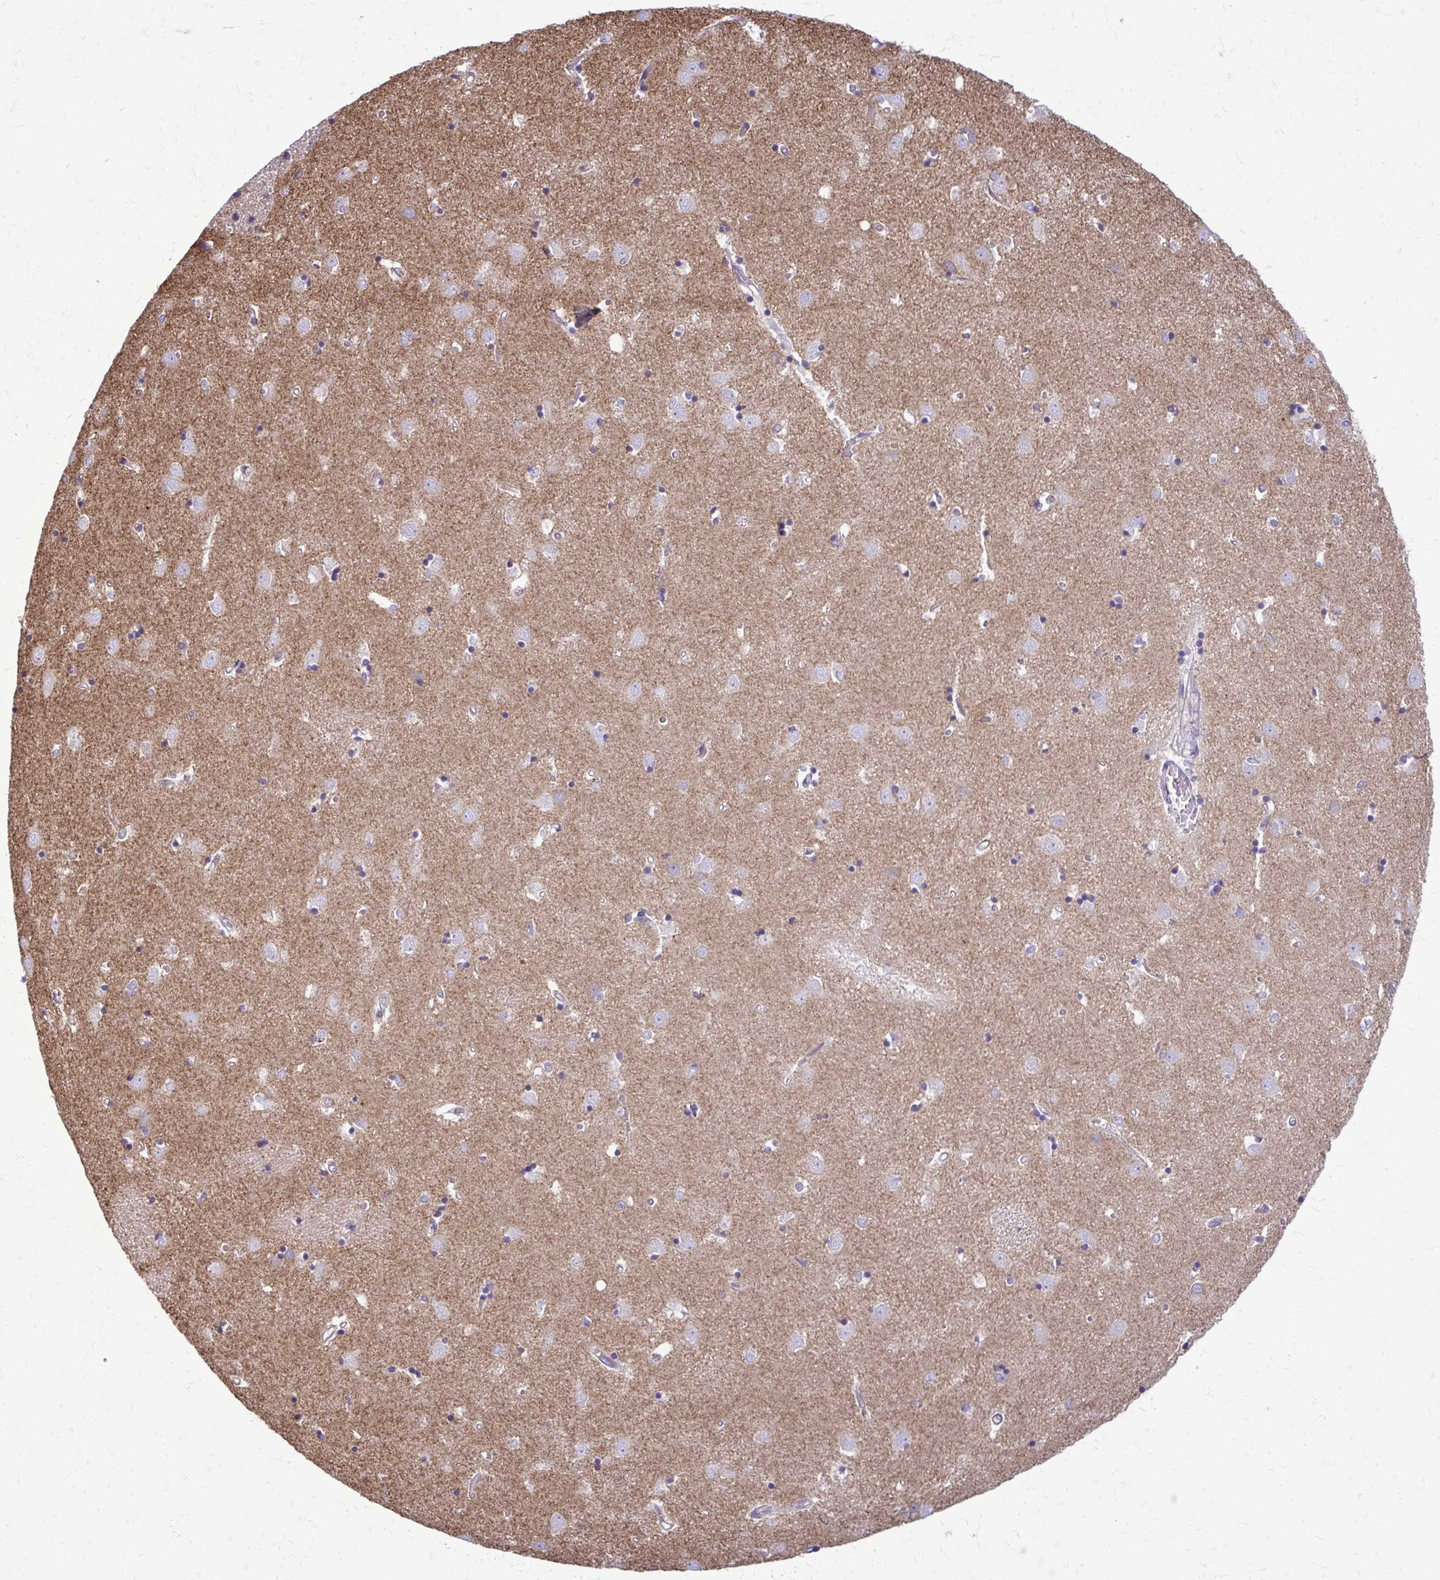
{"staining": {"intensity": "negative", "quantity": "none", "location": "none"}, "tissue": "caudate", "cell_type": "Glial cells", "image_type": "normal", "snomed": [{"axis": "morphology", "description": "Normal tissue, NOS"}, {"axis": "topography", "description": "Lateral ventricle wall"}], "caption": "Immunohistochemistry of unremarkable caudate exhibits no positivity in glial cells. (DAB (3,3'-diaminobenzidine) IHC with hematoxylin counter stain).", "gene": "CLTA", "patient": {"sex": "male", "age": 54}}